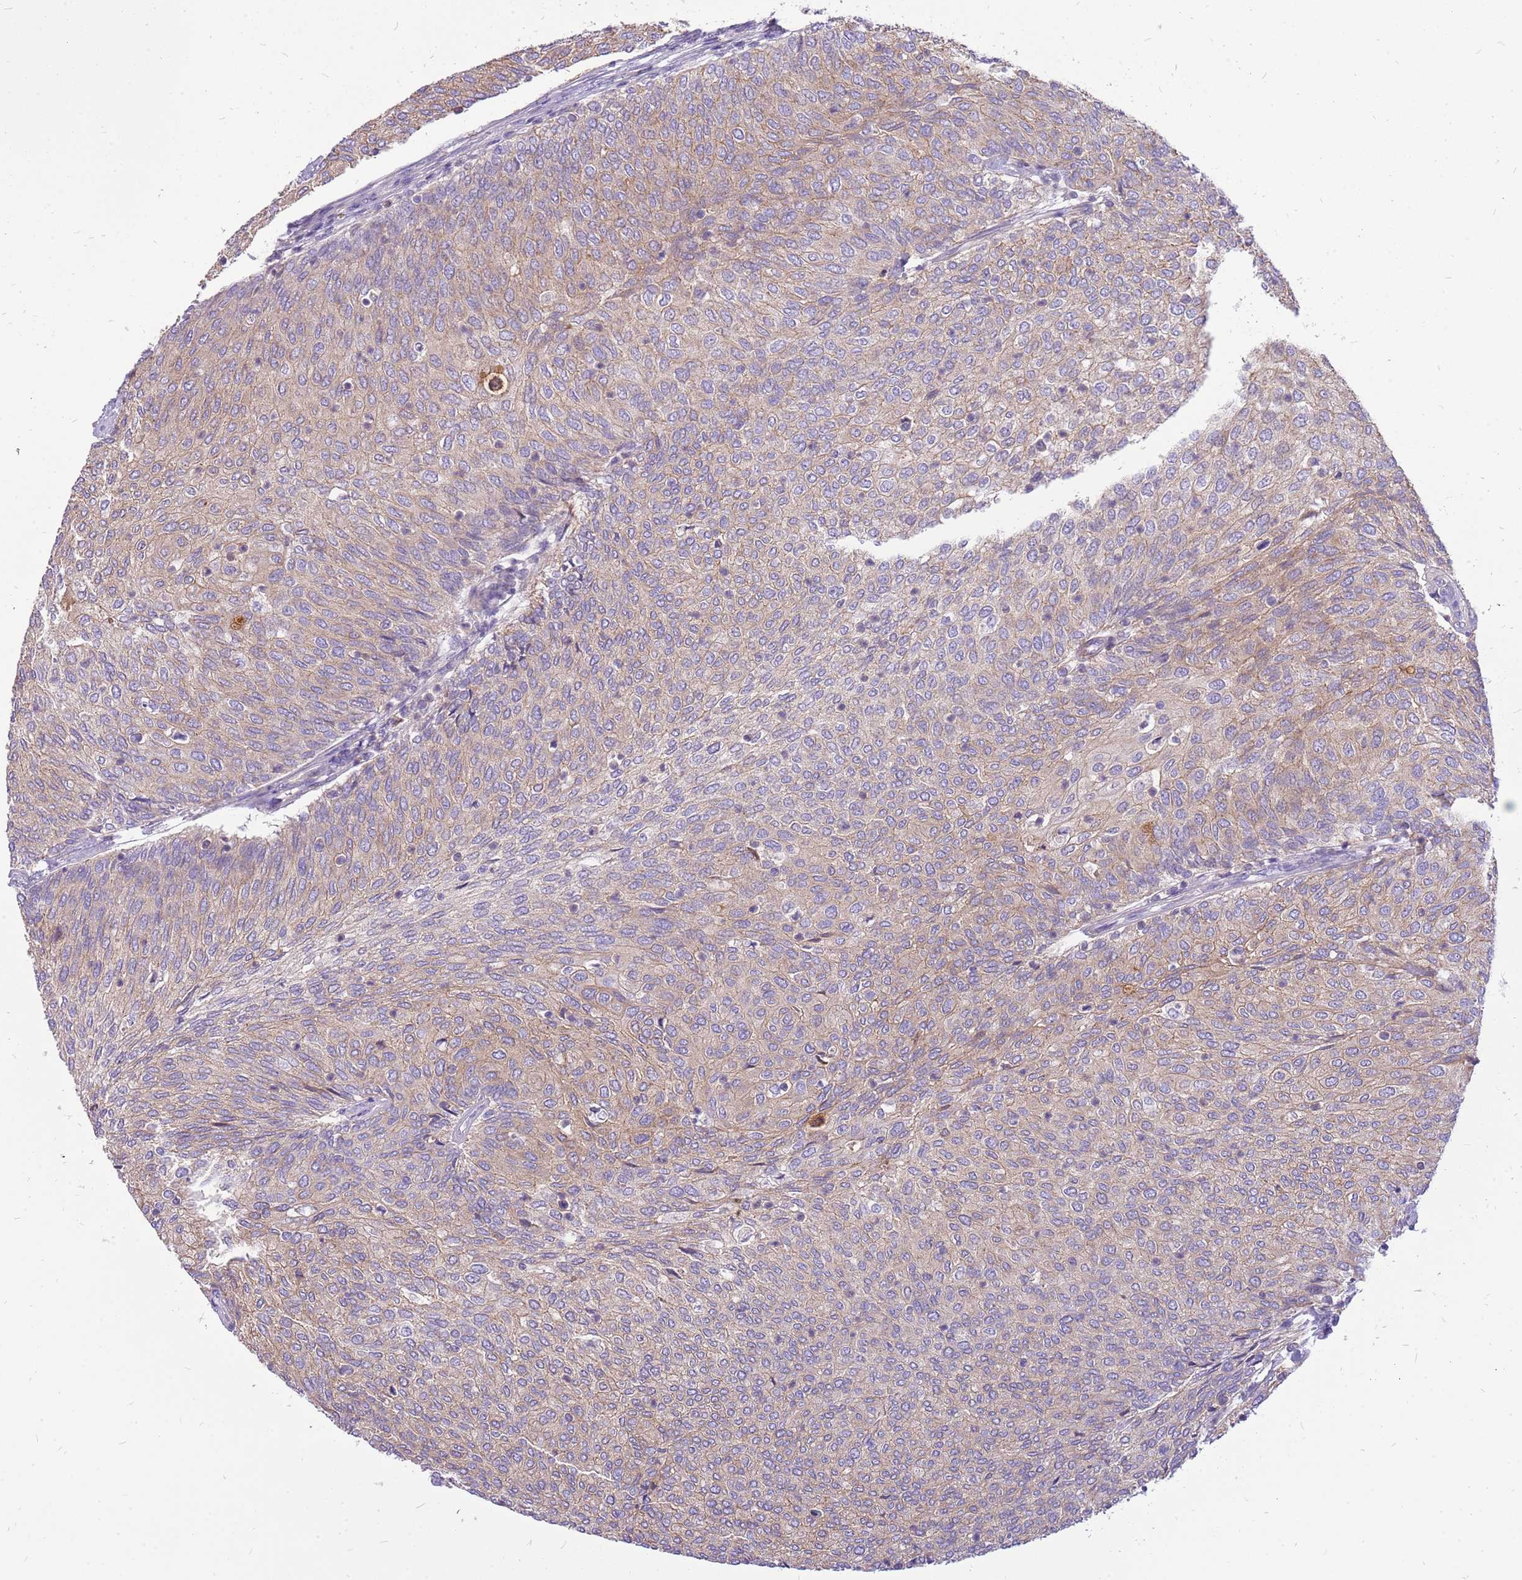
{"staining": {"intensity": "weak", "quantity": "25%-75%", "location": "cytoplasmic/membranous"}, "tissue": "urothelial cancer", "cell_type": "Tumor cells", "image_type": "cancer", "snomed": [{"axis": "morphology", "description": "Urothelial carcinoma, Low grade"}, {"axis": "topography", "description": "Urinary bladder"}], "caption": "Brown immunohistochemical staining in low-grade urothelial carcinoma exhibits weak cytoplasmic/membranous staining in approximately 25%-75% of tumor cells.", "gene": "WDR90", "patient": {"sex": "female", "age": 79}}